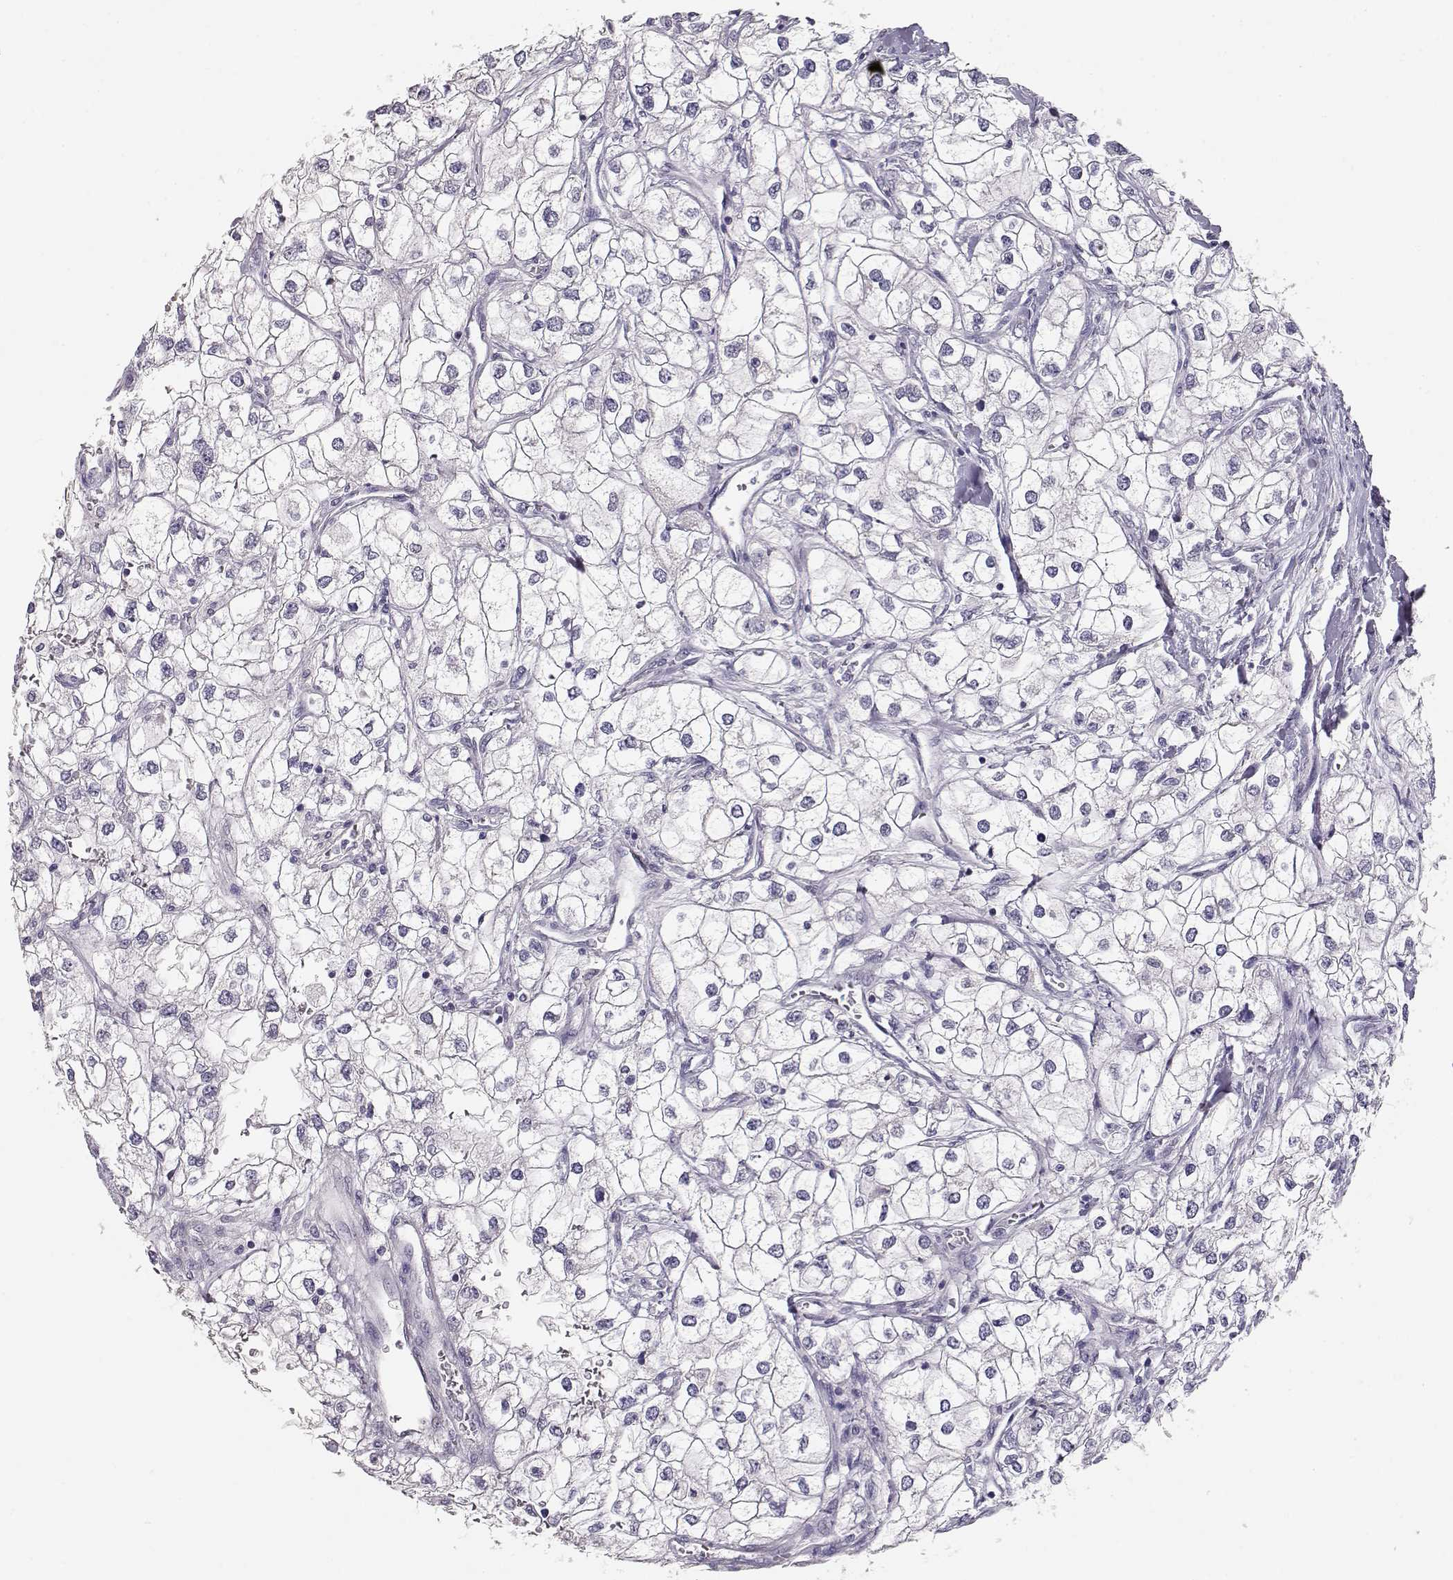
{"staining": {"intensity": "negative", "quantity": "none", "location": "none"}, "tissue": "renal cancer", "cell_type": "Tumor cells", "image_type": "cancer", "snomed": [{"axis": "morphology", "description": "Adenocarcinoma, NOS"}, {"axis": "topography", "description": "Kidney"}], "caption": "A photomicrograph of renal cancer stained for a protein demonstrates no brown staining in tumor cells. (DAB immunohistochemistry, high magnification).", "gene": "MAGEC1", "patient": {"sex": "male", "age": 59}}